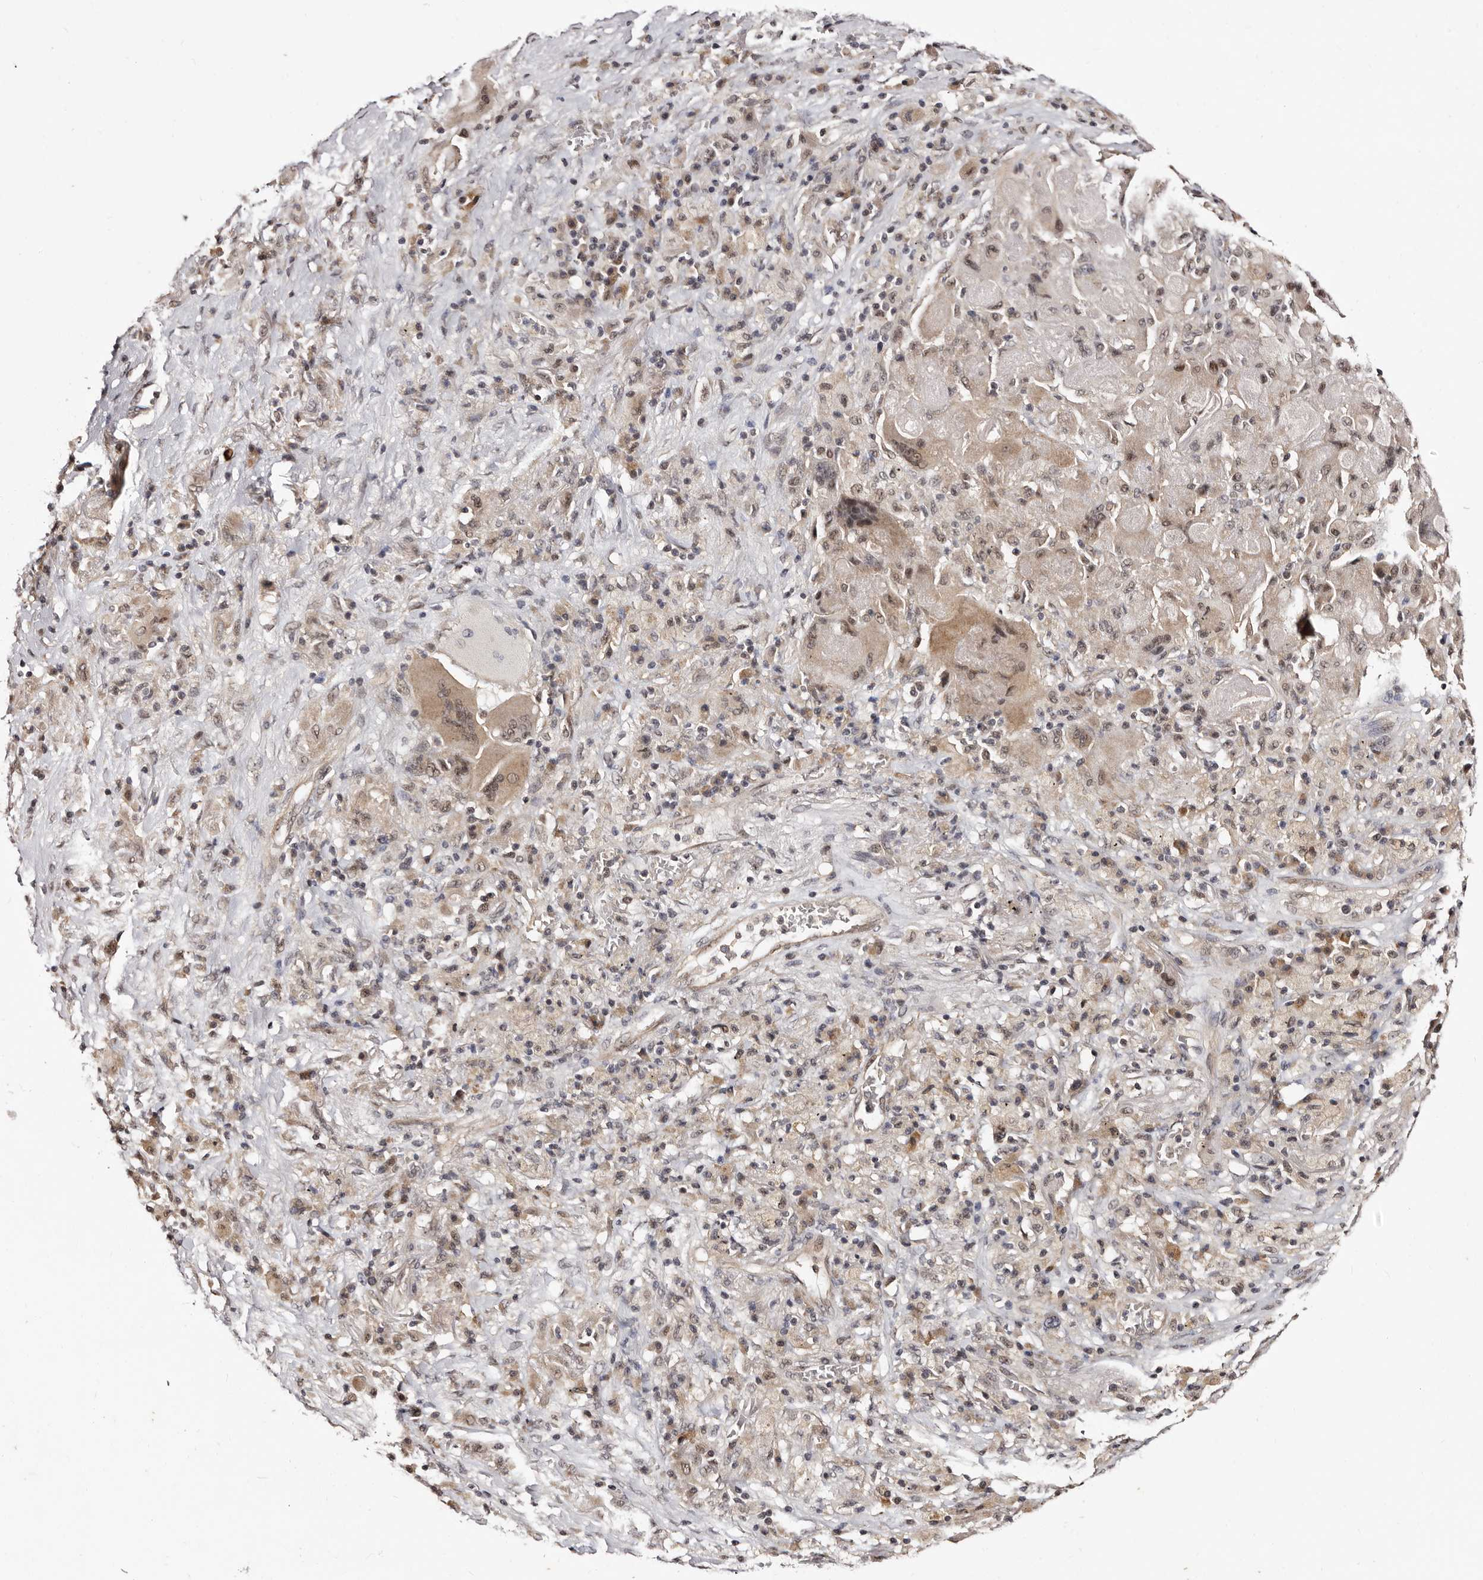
{"staining": {"intensity": "moderate", "quantity": ">75%", "location": "cytoplasmic/membranous,nuclear"}, "tissue": "lung cancer", "cell_type": "Tumor cells", "image_type": "cancer", "snomed": [{"axis": "morphology", "description": "Squamous cell carcinoma, NOS"}, {"axis": "topography", "description": "Lung"}], "caption": "Human lung cancer (squamous cell carcinoma) stained for a protein (brown) reveals moderate cytoplasmic/membranous and nuclear positive positivity in approximately >75% of tumor cells.", "gene": "TBC1D22B", "patient": {"sex": "male", "age": 61}}